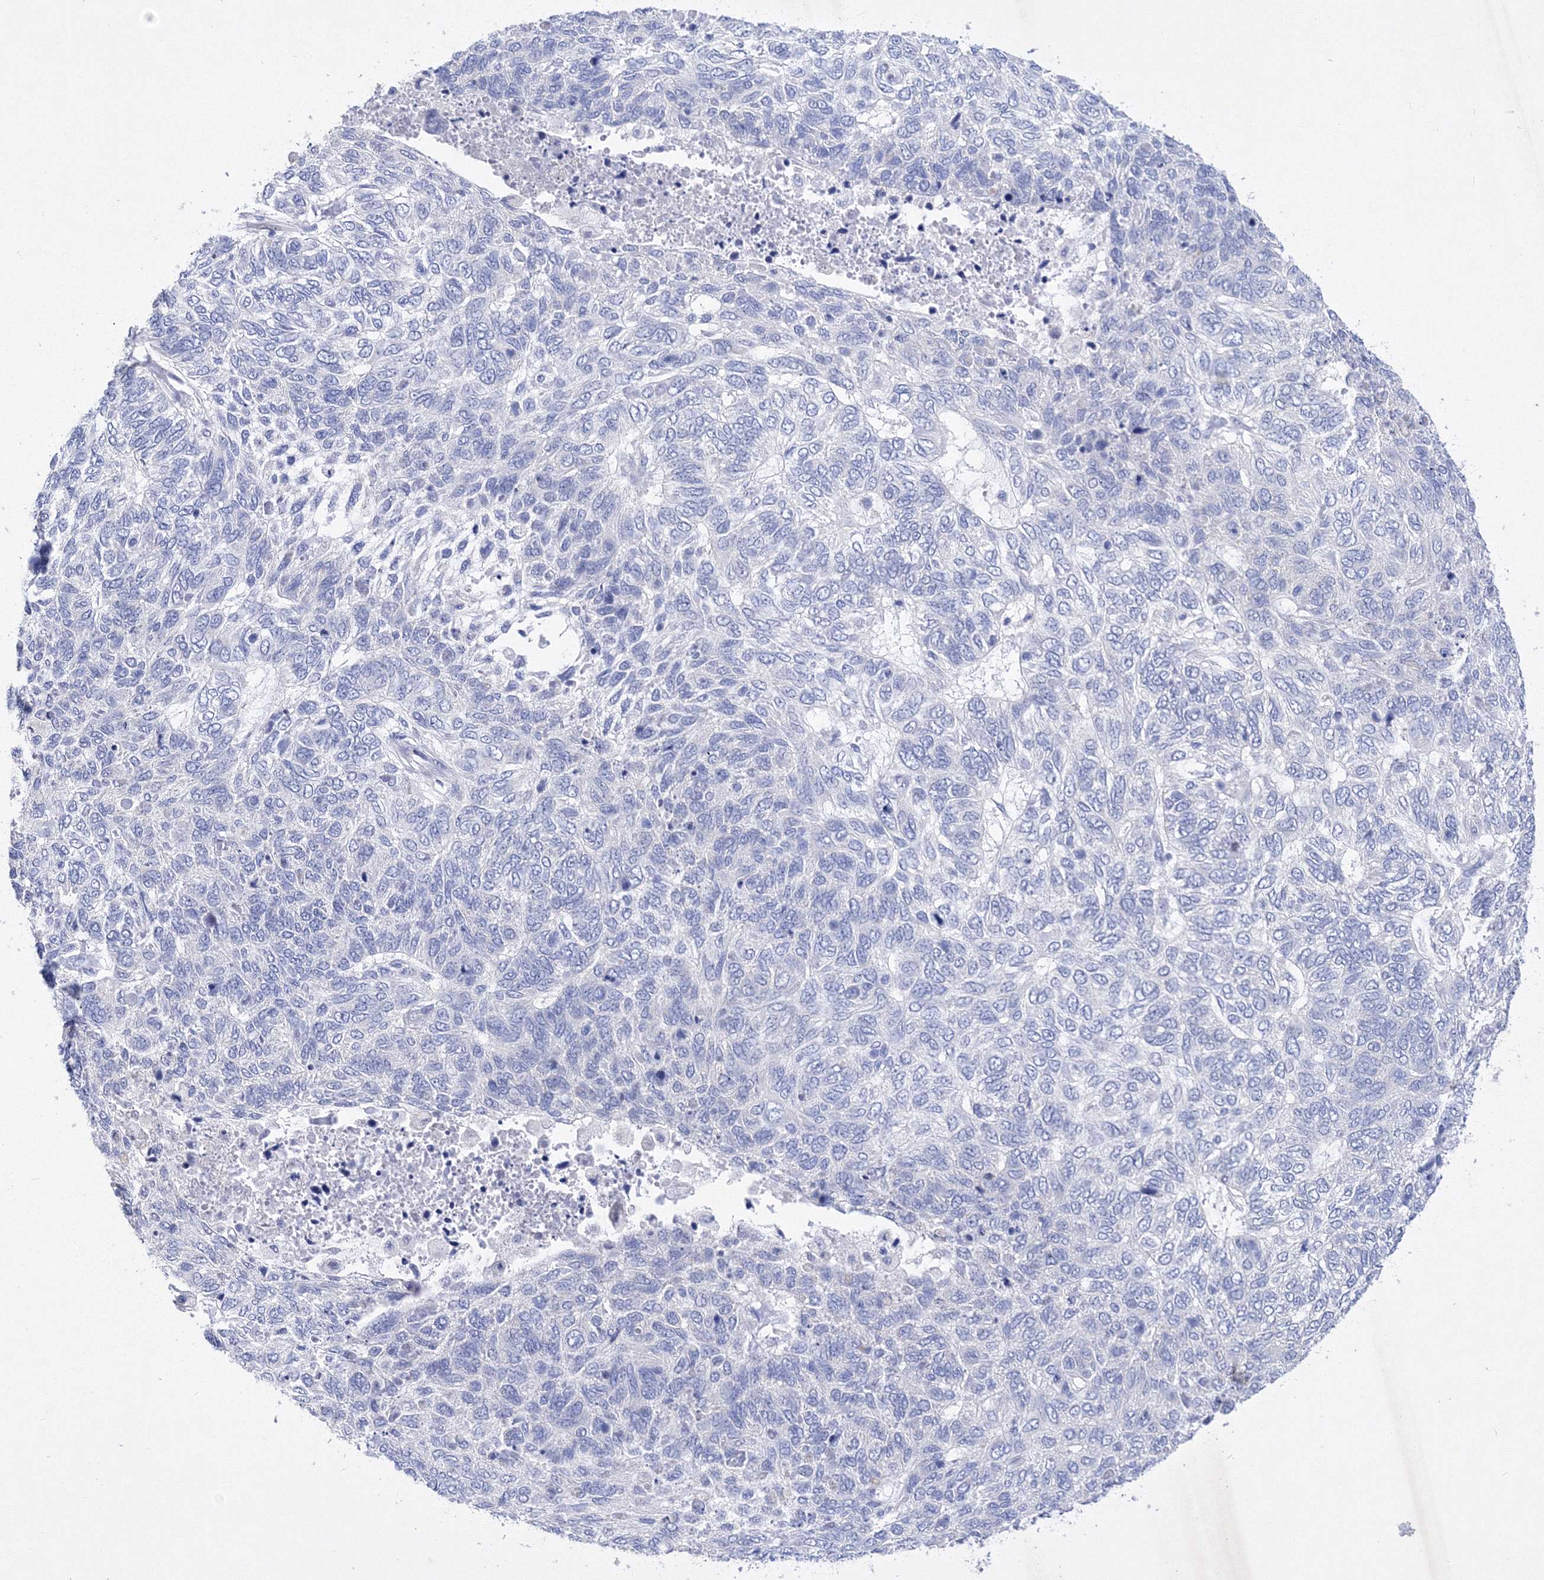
{"staining": {"intensity": "negative", "quantity": "none", "location": "none"}, "tissue": "skin cancer", "cell_type": "Tumor cells", "image_type": "cancer", "snomed": [{"axis": "morphology", "description": "Basal cell carcinoma"}, {"axis": "topography", "description": "Skin"}], "caption": "Immunohistochemical staining of skin basal cell carcinoma reveals no significant positivity in tumor cells.", "gene": "GPN1", "patient": {"sex": "female", "age": 65}}